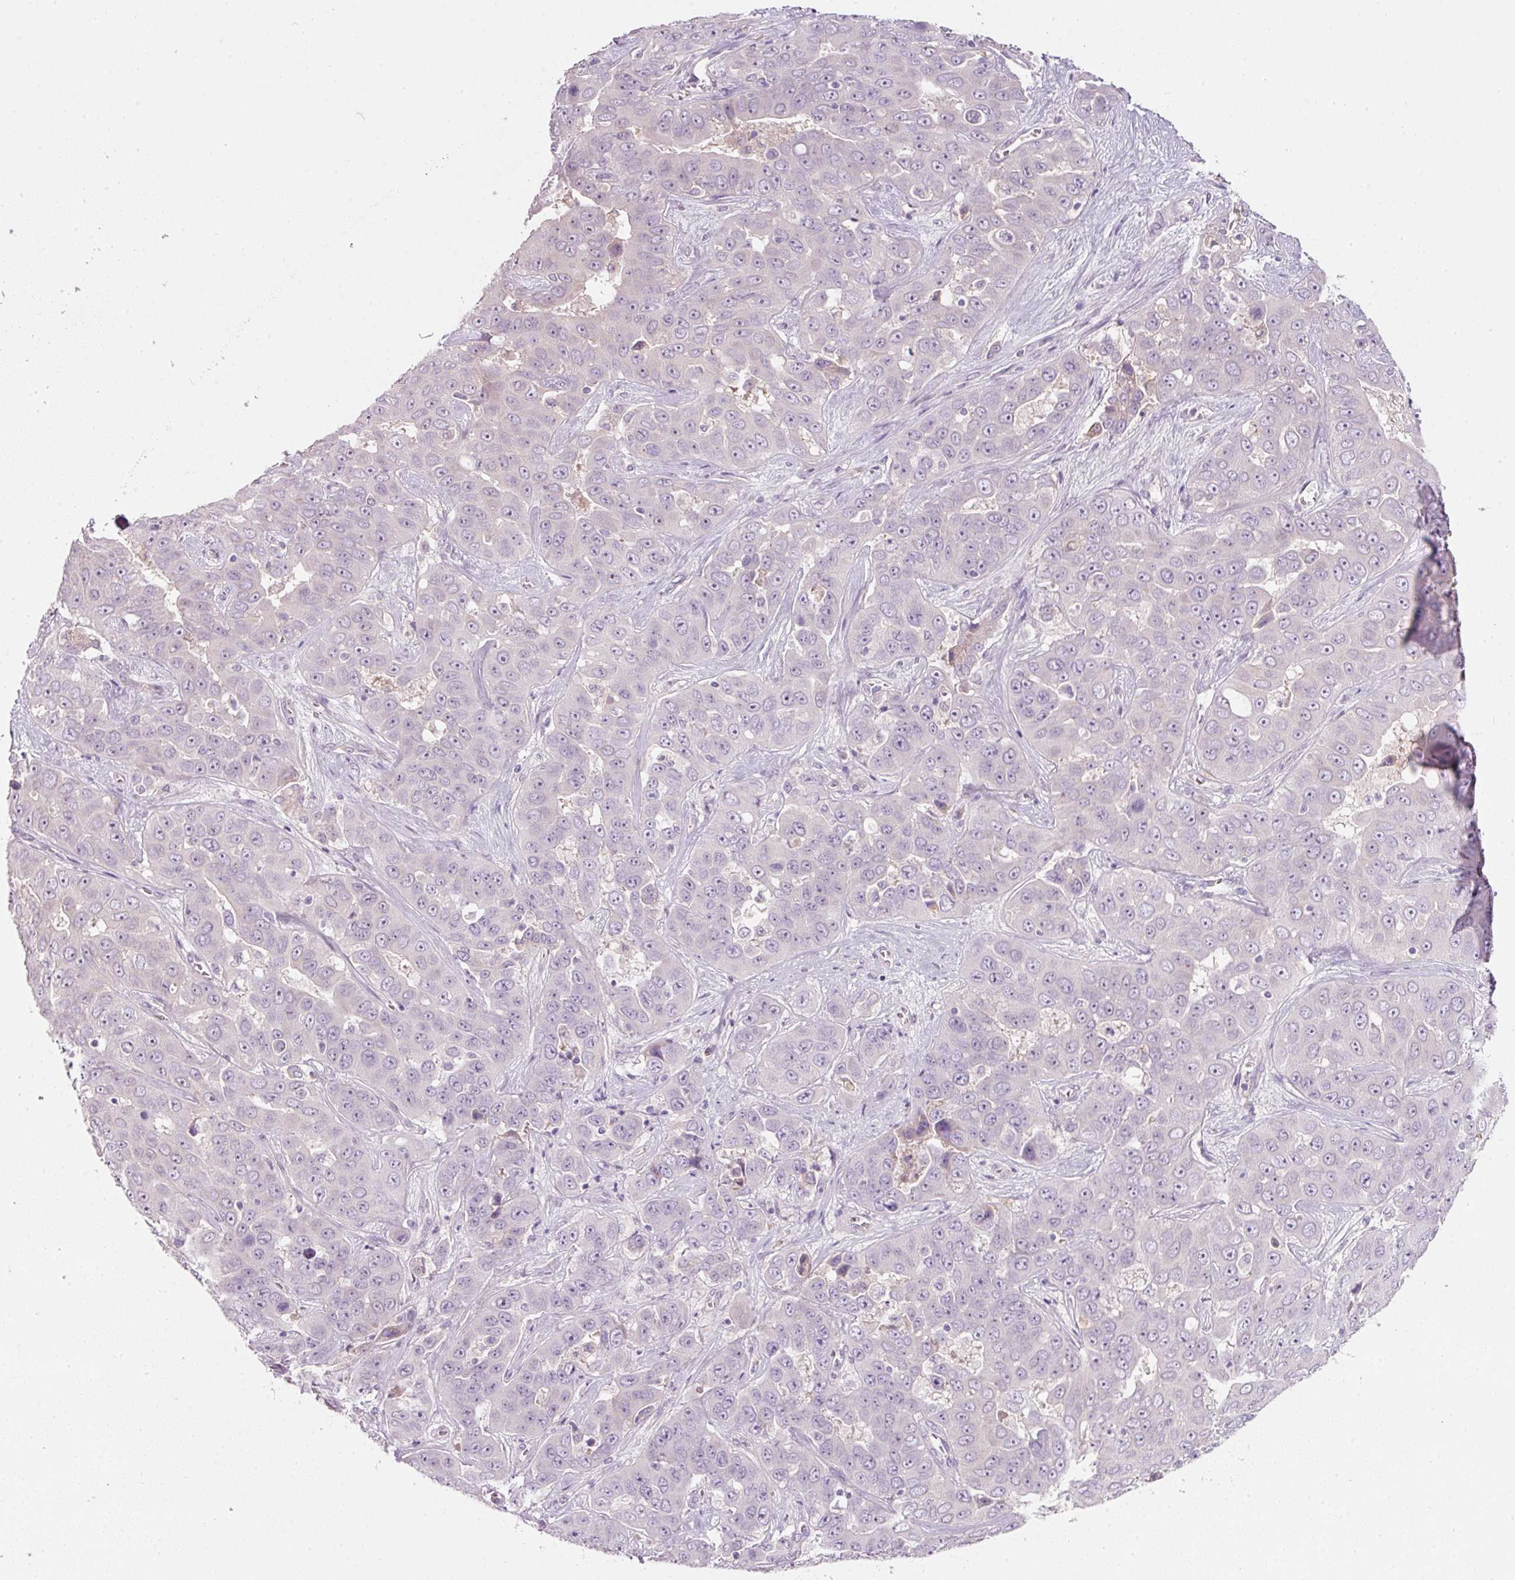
{"staining": {"intensity": "negative", "quantity": "none", "location": "none"}, "tissue": "liver cancer", "cell_type": "Tumor cells", "image_type": "cancer", "snomed": [{"axis": "morphology", "description": "Cholangiocarcinoma"}, {"axis": "topography", "description": "Liver"}], "caption": "Immunohistochemistry (IHC) histopathology image of neoplastic tissue: human liver cancer (cholangiocarcinoma) stained with DAB (3,3'-diaminobenzidine) exhibits no significant protein positivity in tumor cells.", "gene": "TMEM37", "patient": {"sex": "female", "age": 52}}